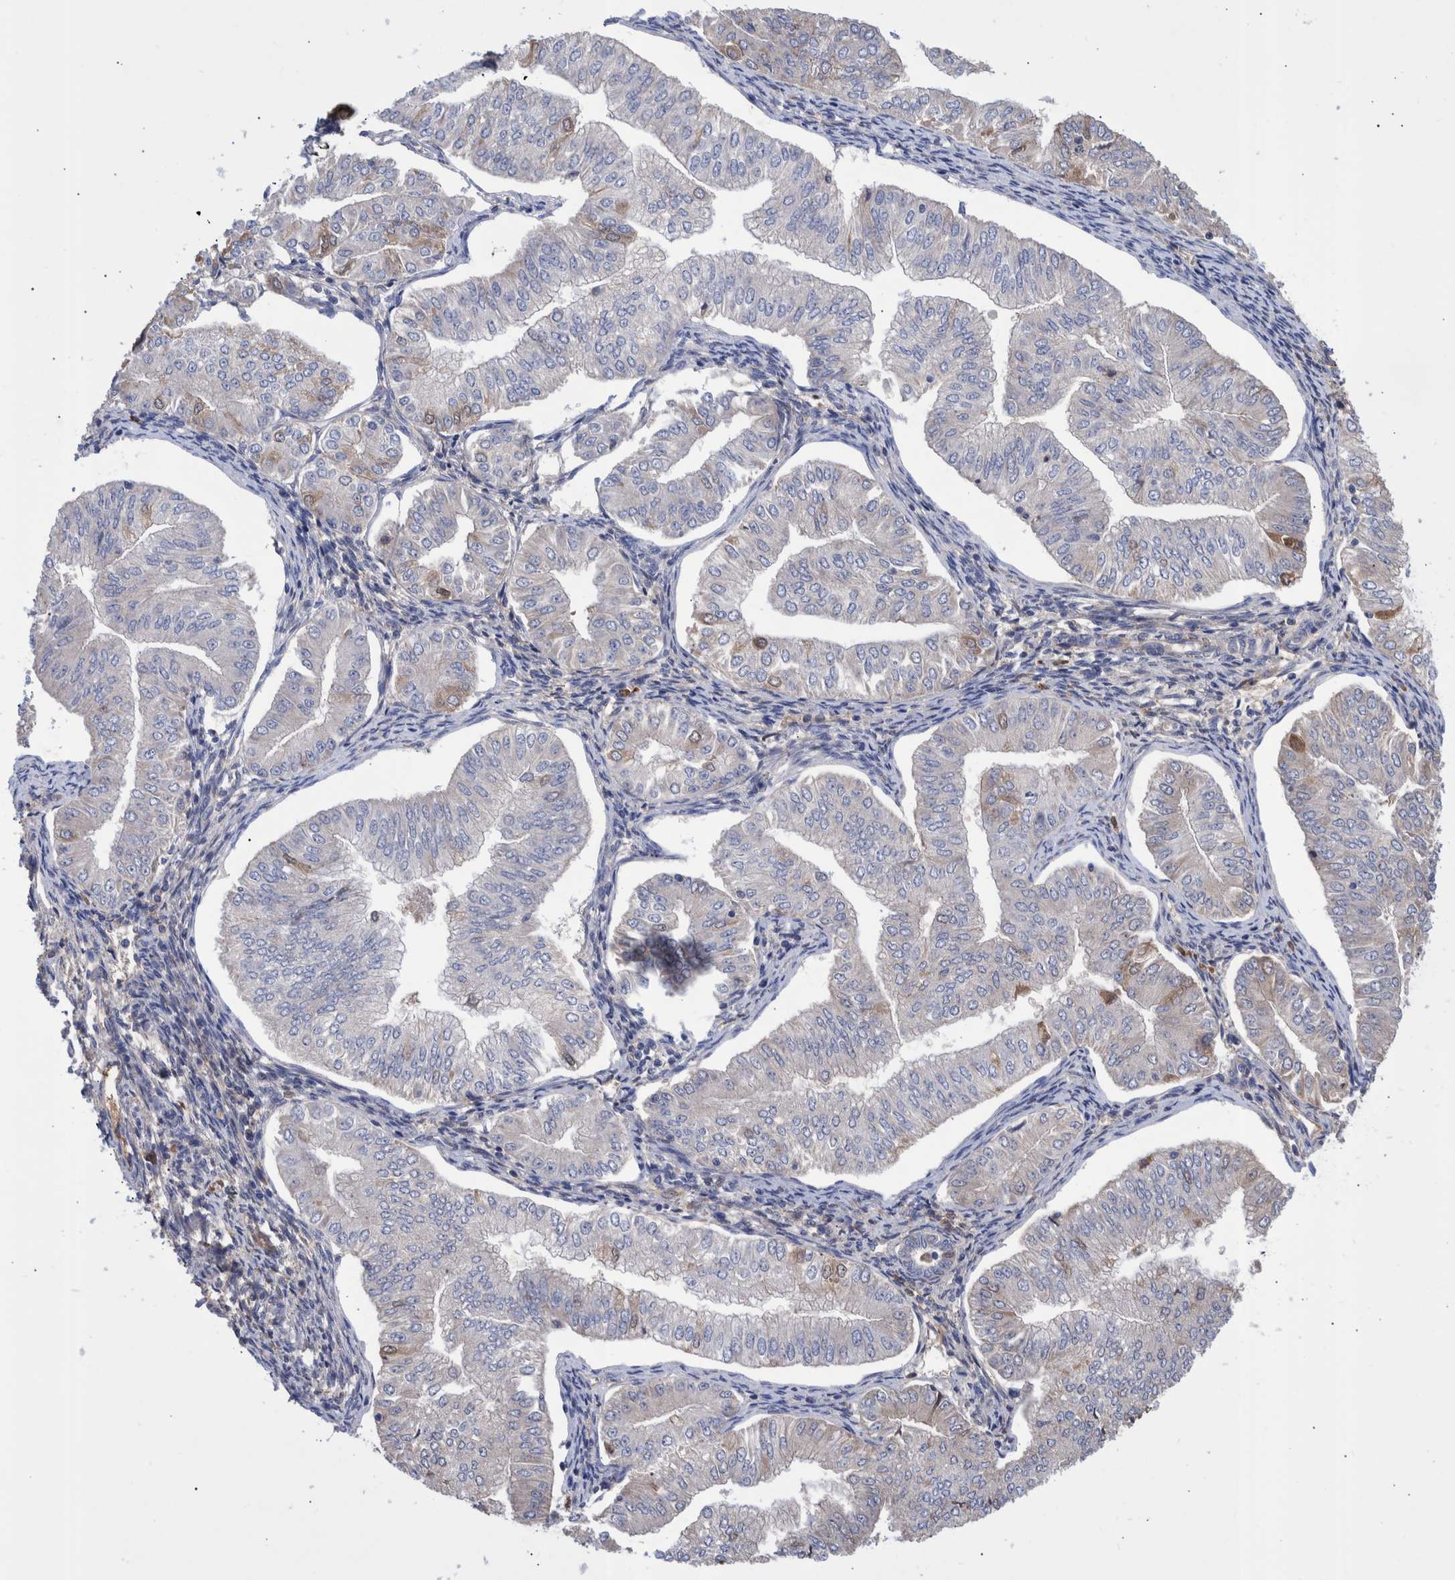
{"staining": {"intensity": "negative", "quantity": "none", "location": "none"}, "tissue": "endometrial cancer", "cell_type": "Tumor cells", "image_type": "cancer", "snomed": [{"axis": "morphology", "description": "Normal tissue, NOS"}, {"axis": "morphology", "description": "Adenocarcinoma, NOS"}, {"axis": "topography", "description": "Endometrium"}], "caption": "Immunohistochemistry (IHC) micrograph of neoplastic tissue: human adenocarcinoma (endometrial) stained with DAB (3,3'-diaminobenzidine) displays no significant protein expression in tumor cells.", "gene": "DLL4", "patient": {"sex": "female", "age": 53}}